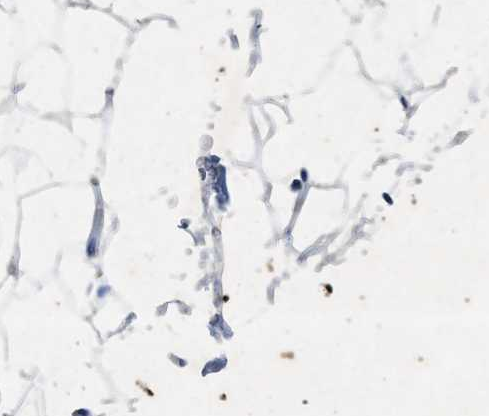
{"staining": {"intensity": "negative", "quantity": "none", "location": "none"}, "tissue": "adipose tissue", "cell_type": "Adipocytes", "image_type": "normal", "snomed": [{"axis": "morphology", "description": "Normal tissue, NOS"}, {"axis": "topography", "description": "Breast"}, {"axis": "topography", "description": "Soft tissue"}], "caption": "There is no significant staining in adipocytes of adipose tissue. (DAB (3,3'-diaminobenzidine) IHC visualized using brightfield microscopy, high magnification).", "gene": "PPP3CA", "patient": {"sex": "female", "age": 75}}